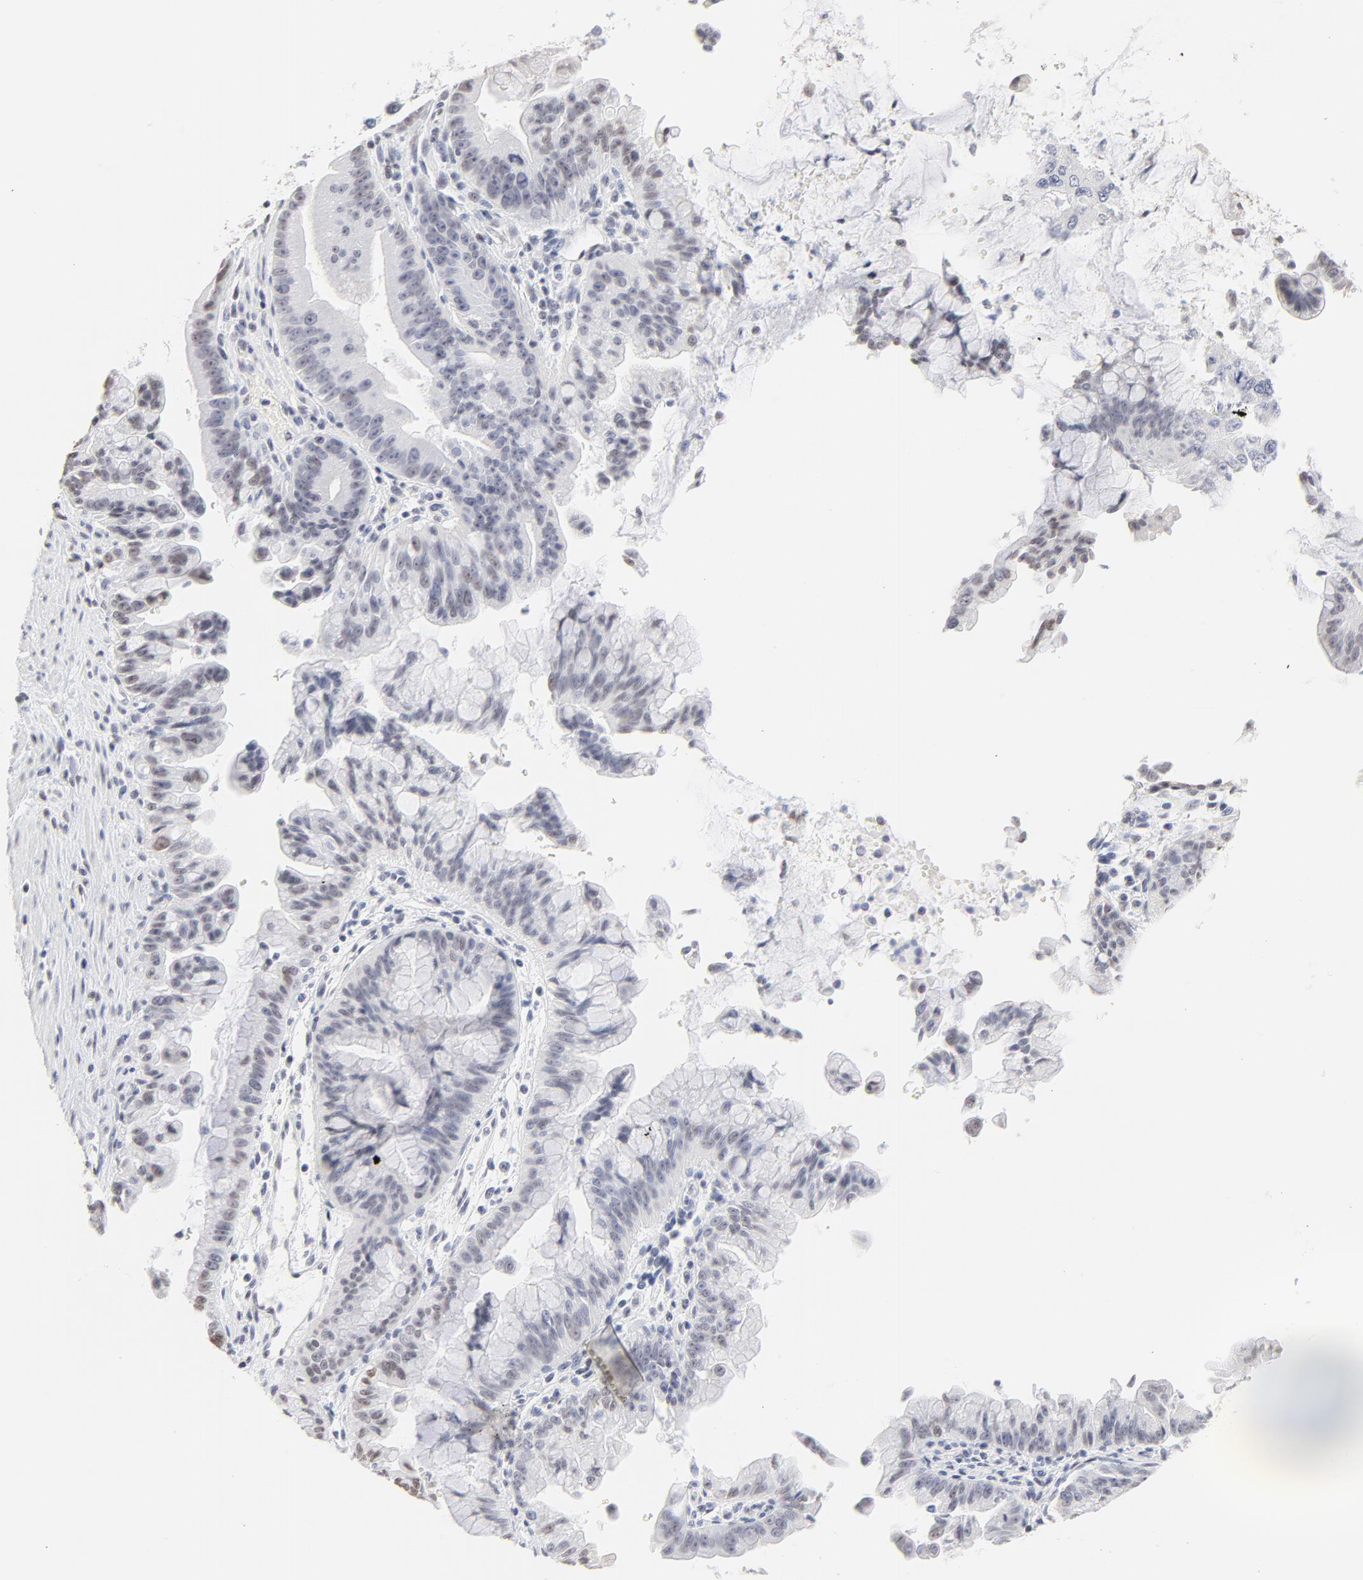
{"staining": {"intensity": "weak", "quantity": "<25%", "location": "nuclear"}, "tissue": "pancreatic cancer", "cell_type": "Tumor cells", "image_type": "cancer", "snomed": [{"axis": "morphology", "description": "Adenocarcinoma, NOS"}, {"axis": "topography", "description": "Pancreas"}], "caption": "The IHC photomicrograph has no significant expression in tumor cells of pancreatic cancer tissue. Nuclei are stained in blue.", "gene": "NFIL3", "patient": {"sex": "male", "age": 59}}